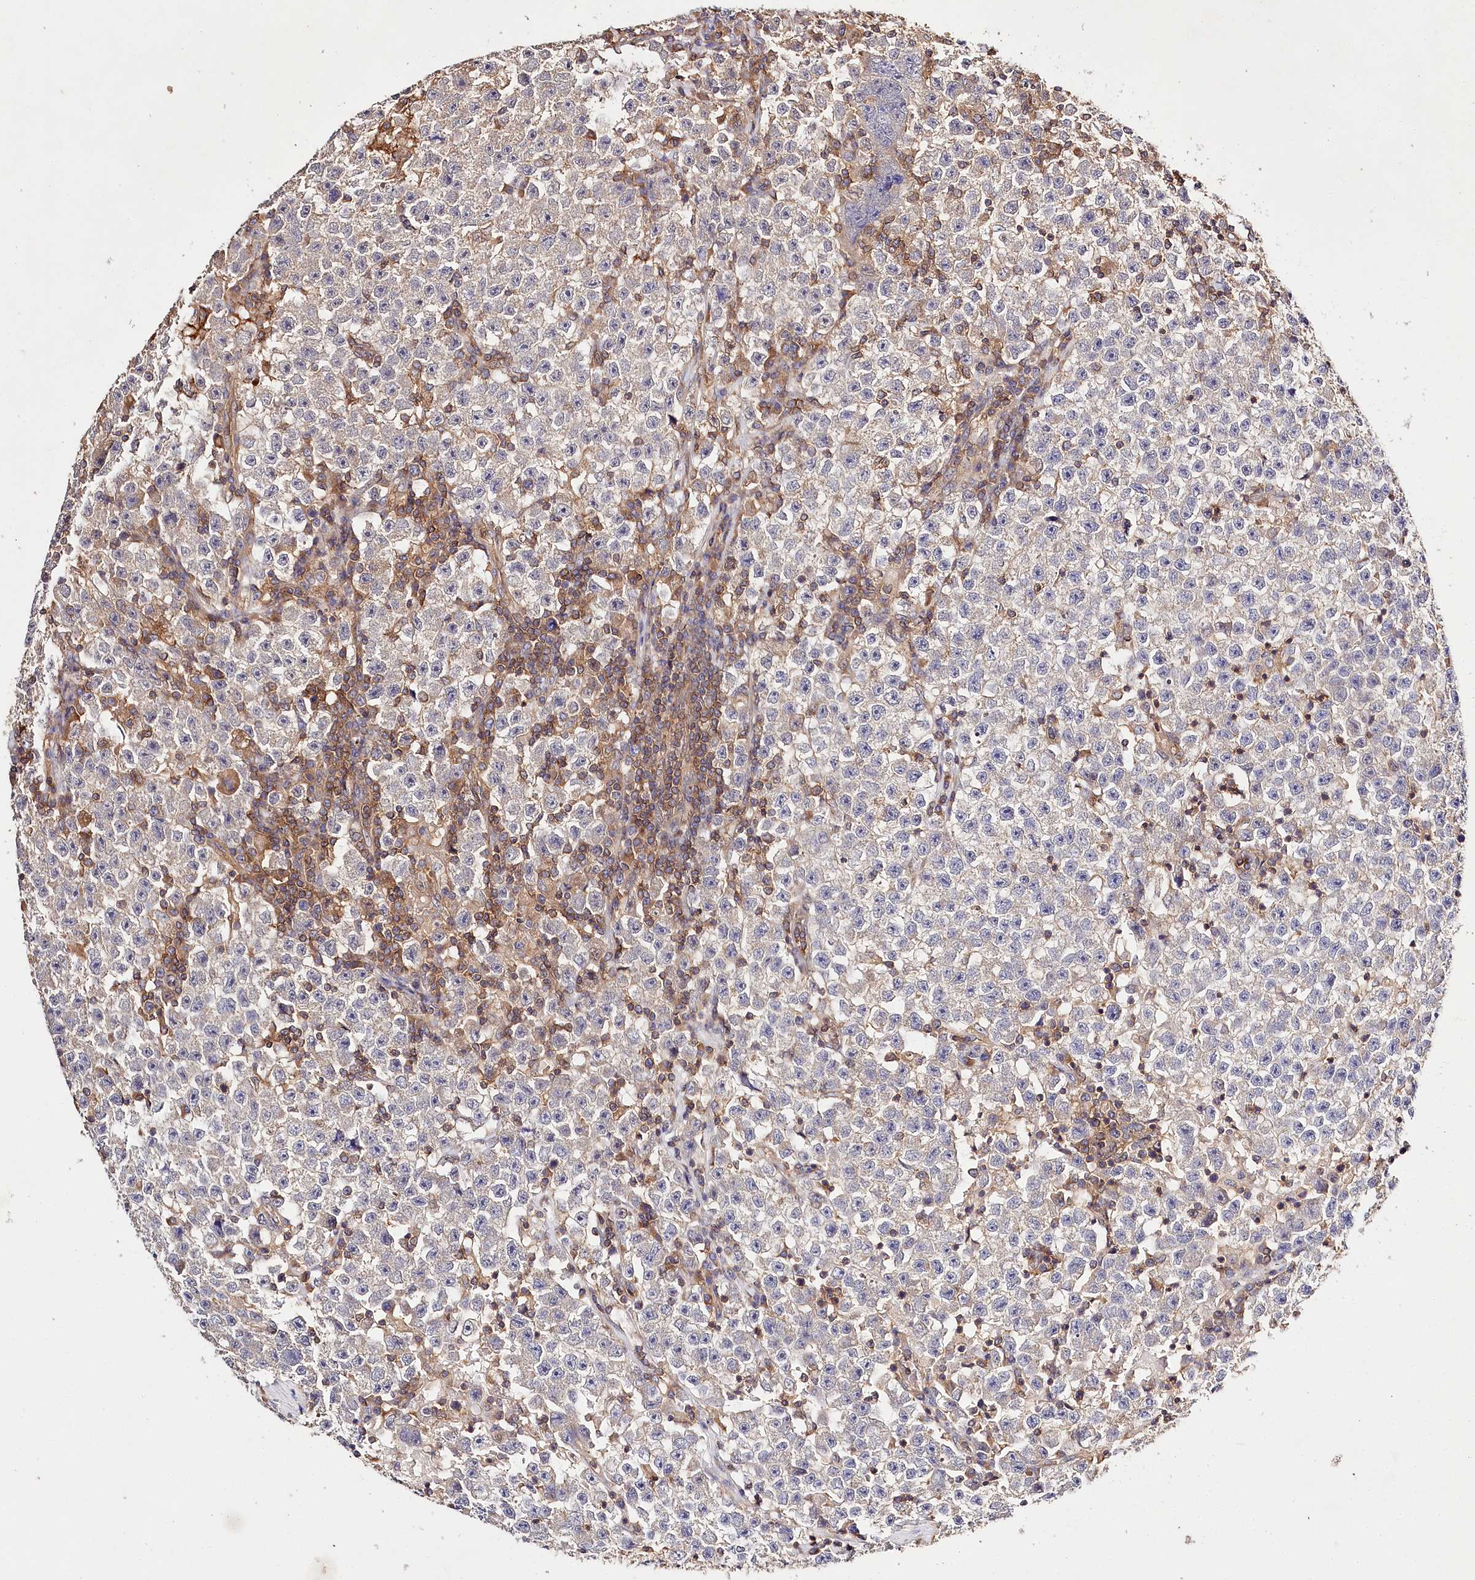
{"staining": {"intensity": "negative", "quantity": "none", "location": "none"}, "tissue": "testis cancer", "cell_type": "Tumor cells", "image_type": "cancer", "snomed": [{"axis": "morphology", "description": "Seminoma, NOS"}, {"axis": "topography", "description": "Testis"}], "caption": "A high-resolution photomicrograph shows immunohistochemistry staining of seminoma (testis), which reveals no significant staining in tumor cells.", "gene": "LSS", "patient": {"sex": "male", "age": 22}}